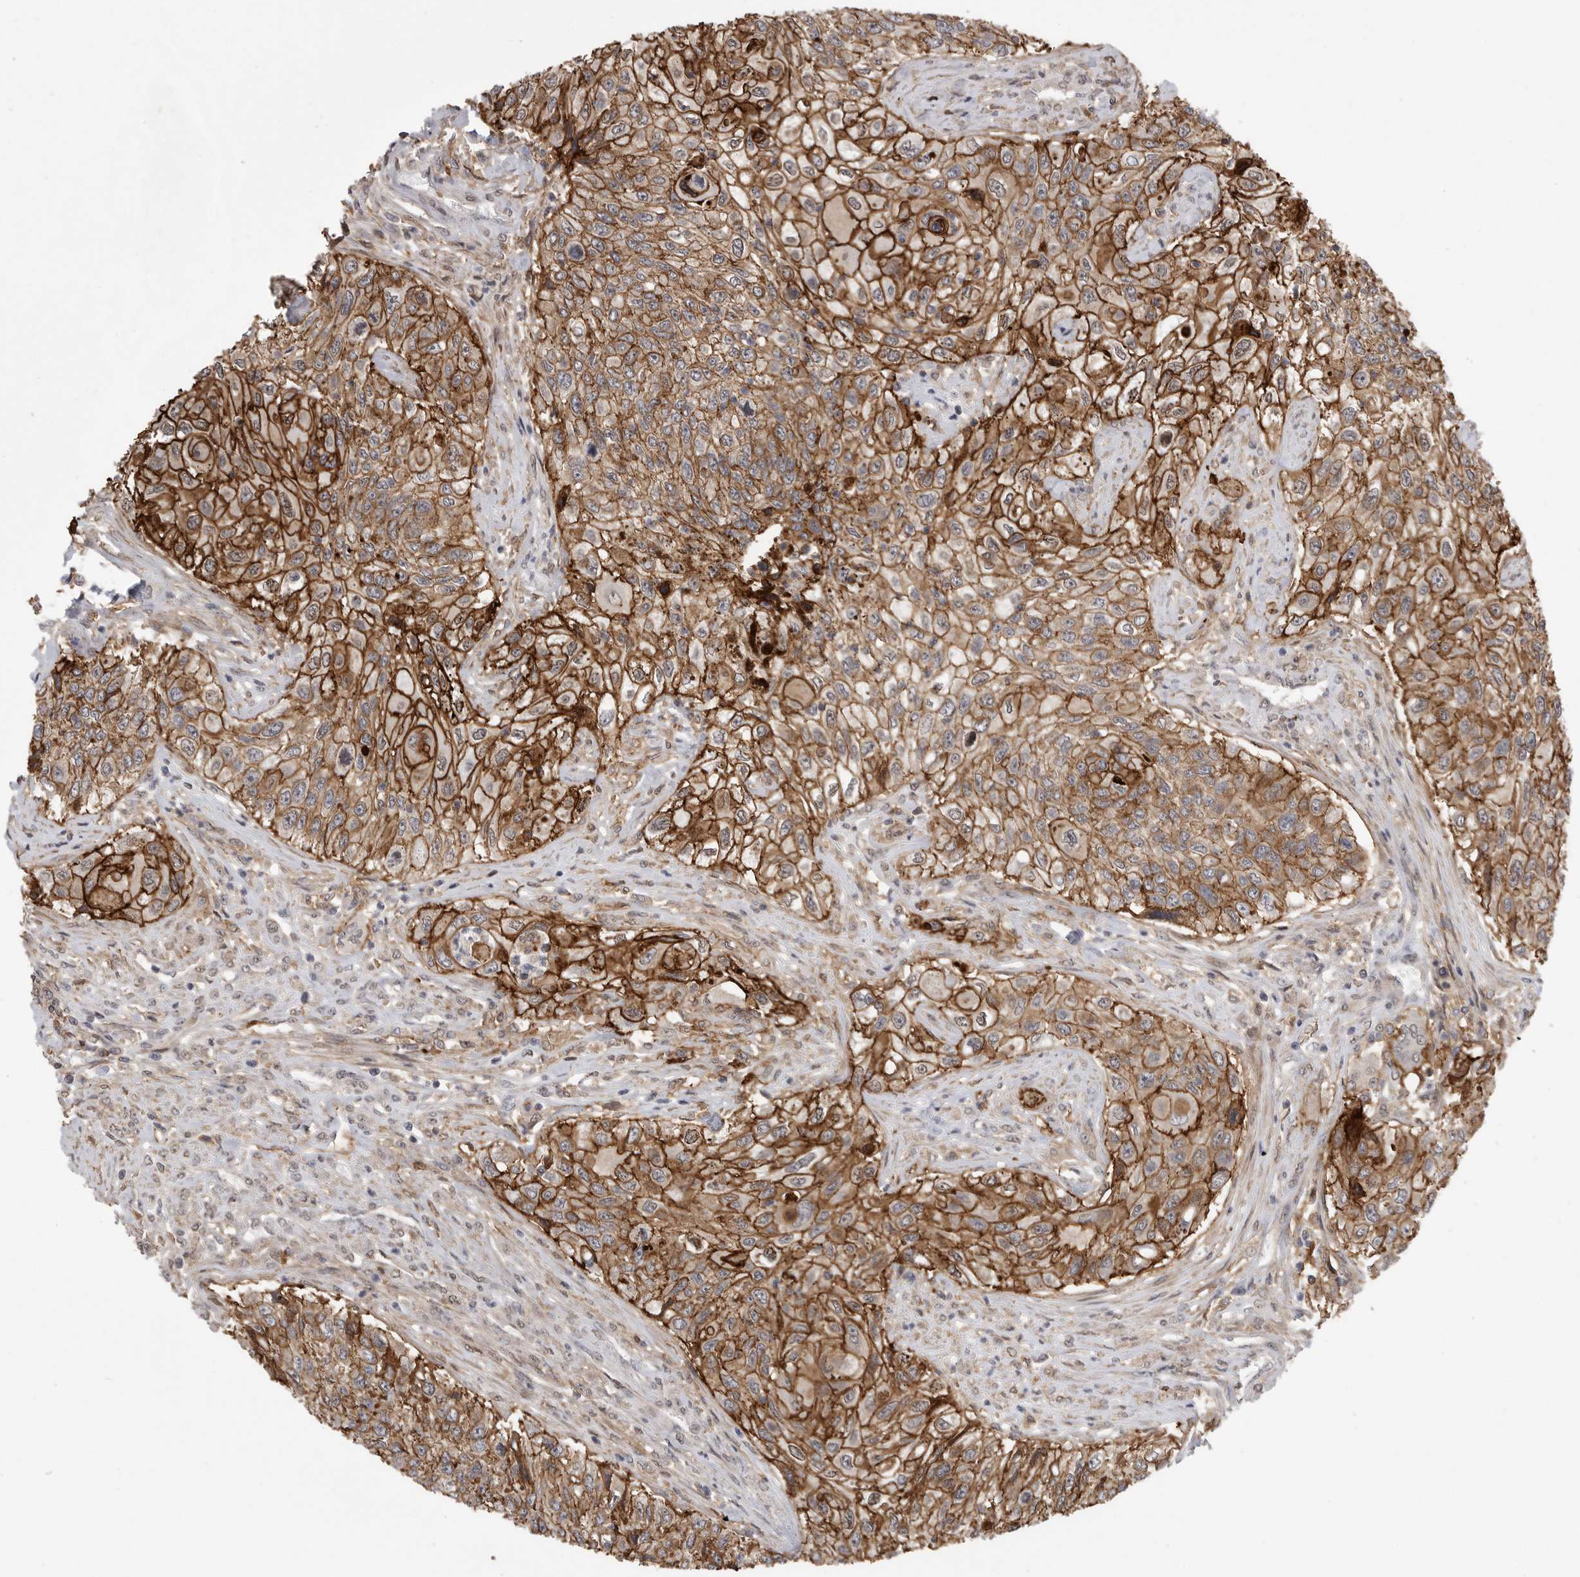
{"staining": {"intensity": "moderate", "quantity": ">75%", "location": "cytoplasmic/membranous"}, "tissue": "urothelial cancer", "cell_type": "Tumor cells", "image_type": "cancer", "snomed": [{"axis": "morphology", "description": "Urothelial carcinoma, High grade"}, {"axis": "topography", "description": "Urinary bladder"}], "caption": "Immunohistochemistry (IHC) of human urothelial cancer demonstrates medium levels of moderate cytoplasmic/membranous positivity in approximately >75% of tumor cells.", "gene": "NECTIN1", "patient": {"sex": "female", "age": 60}}